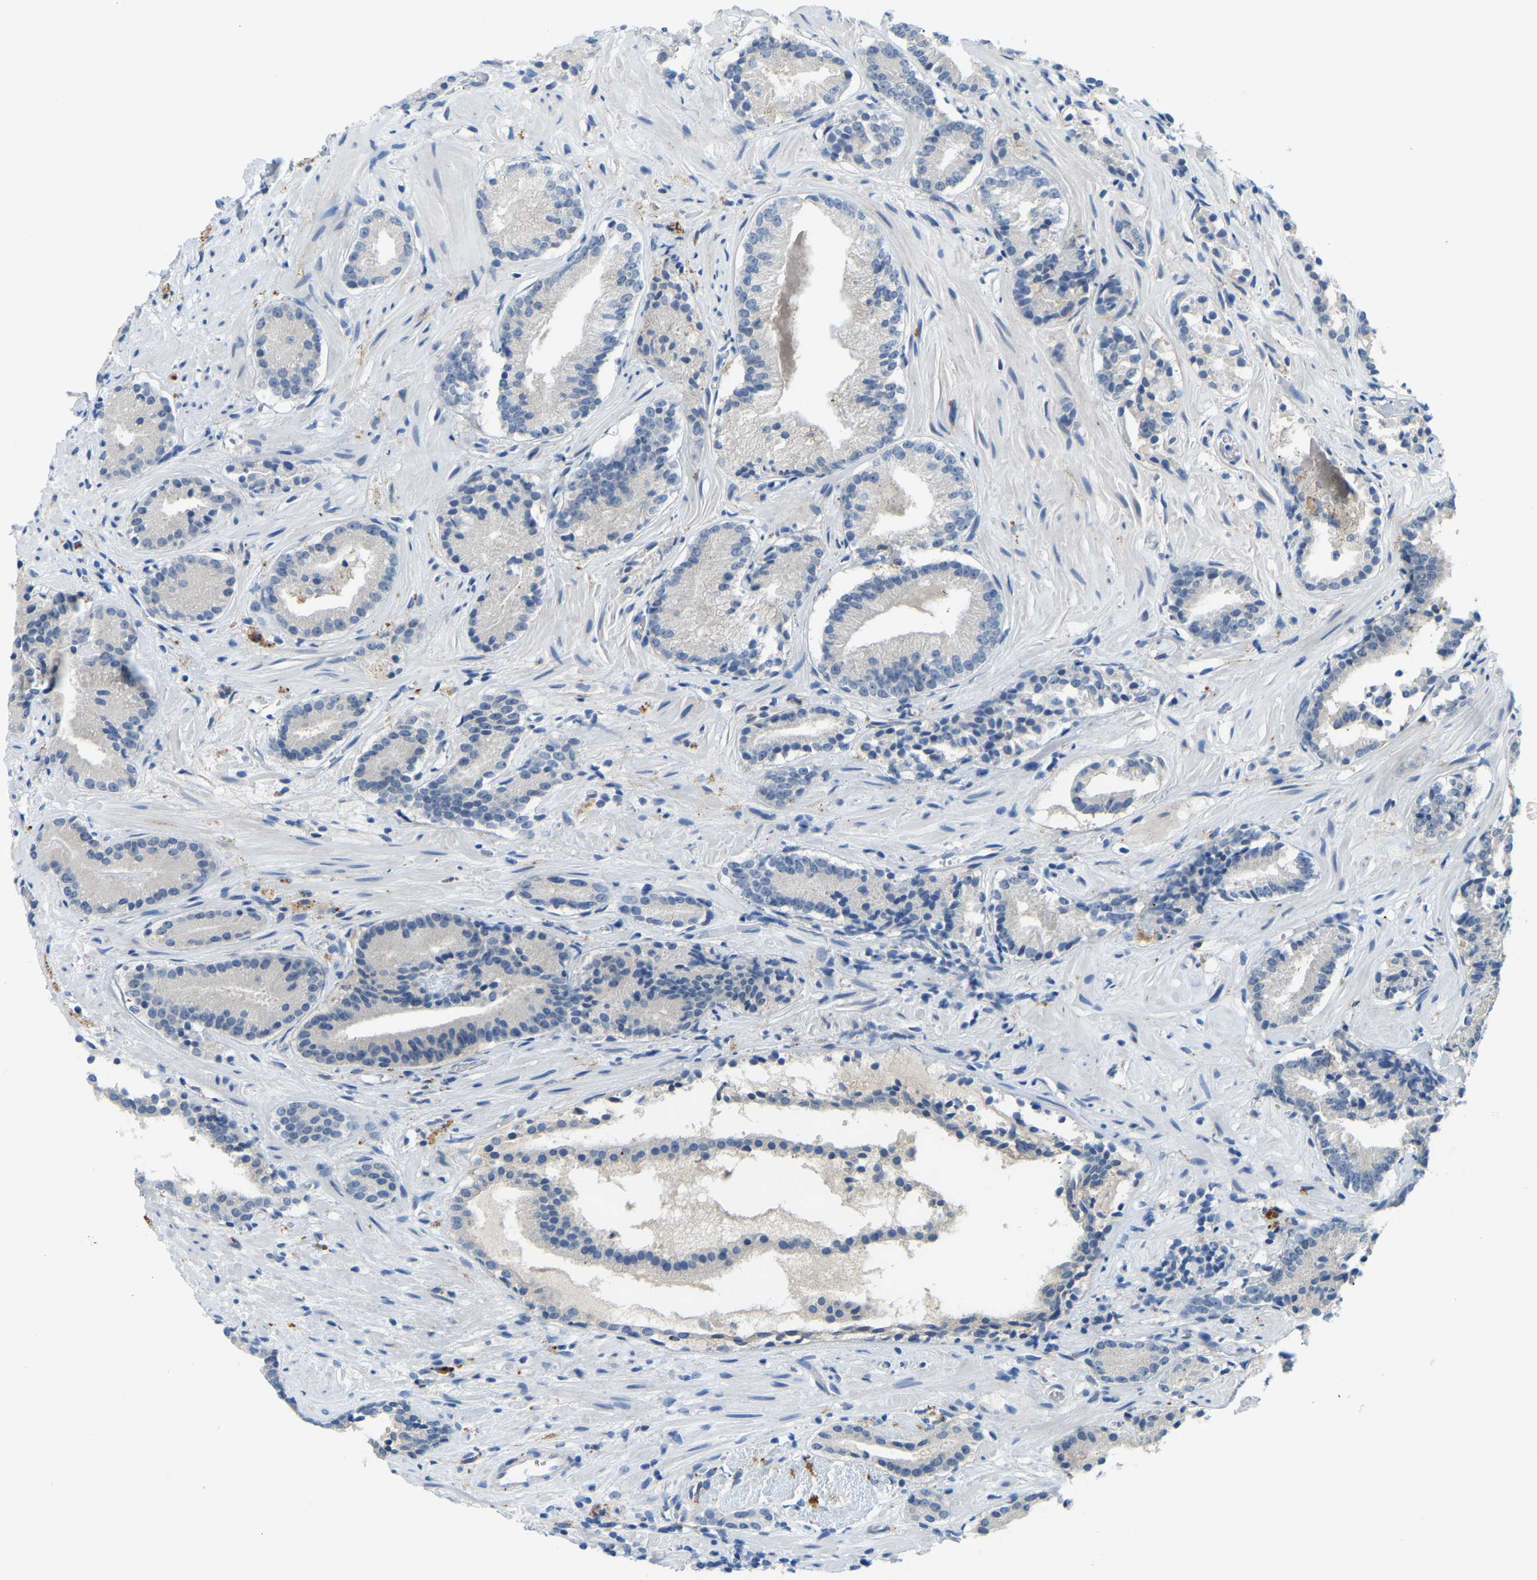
{"staining": {"intensity": "negative", "quantity": "none", "location": "none"}, "tissue": "prostate cancer", "cell_type": "Tumor cells", "image_type": "cancer", "snomed": [{"axis": "morphology", "description": "Adenocarcinoma, Low grade"}, {"axis": "topography", "description": "Prostate"}], "caption": "Human prostate cancer stained for a protein using IHC displays no staining in tumor cells.", "gene": "NME8", "patient": {"sex": "male", "age": 51}}